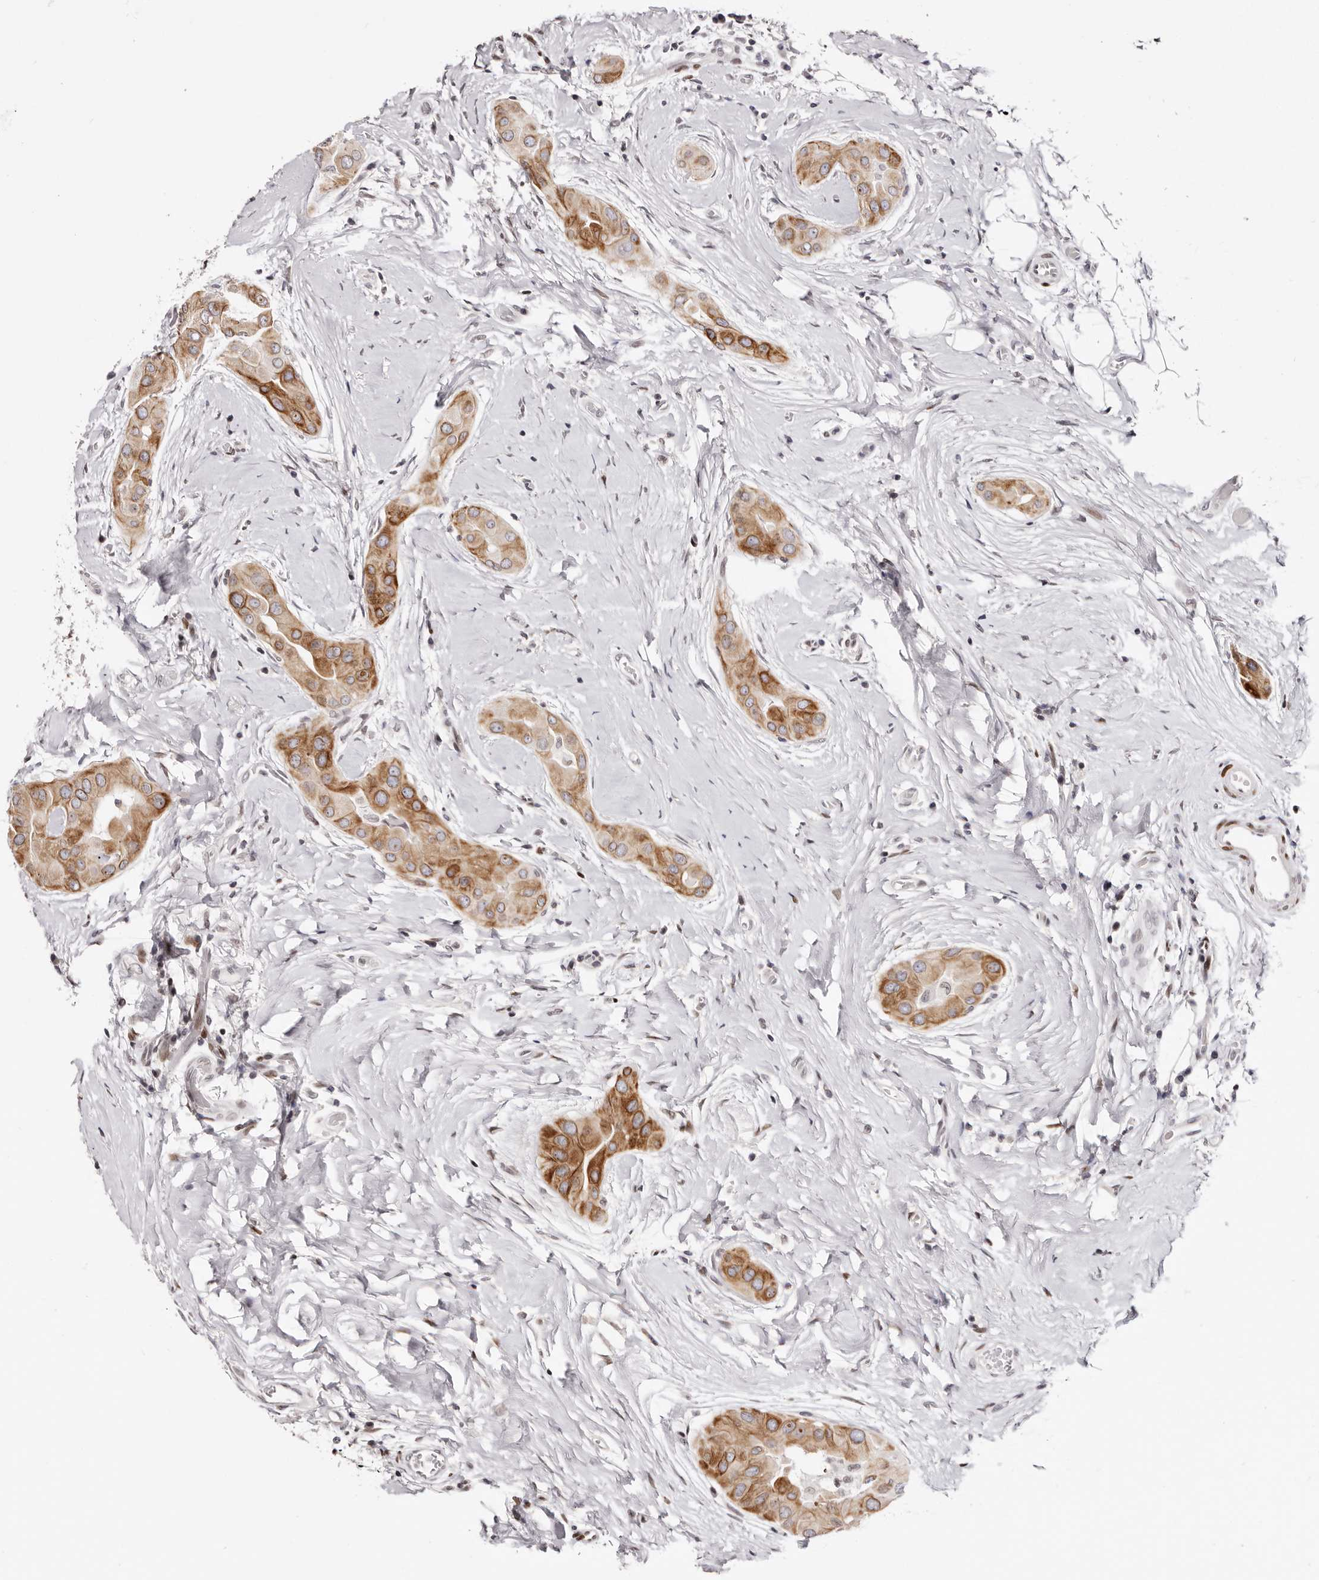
{"staining": {"intensity": "moderate", "quantity": ">75%", "location": "cytoplasmic/membranous"}, "tissue": "thyroid cancer", "cell_type": "Tumor cells", "image_type": "cancer", "snomed": [{"axis": "morphology", "description": "Papillary adenocarcinoma, NOS"}, {"axis": "topography", "description": "Thyroid gland"}], "caption": "Moderate cytoplasmic/membranous staining is seen in about >75% of tumor cells in thyroid cancer. (IHC, brightfield microscopy, high magnification).", "gene": "NUP153", "patient": {"sex": "male", "age": 33}}